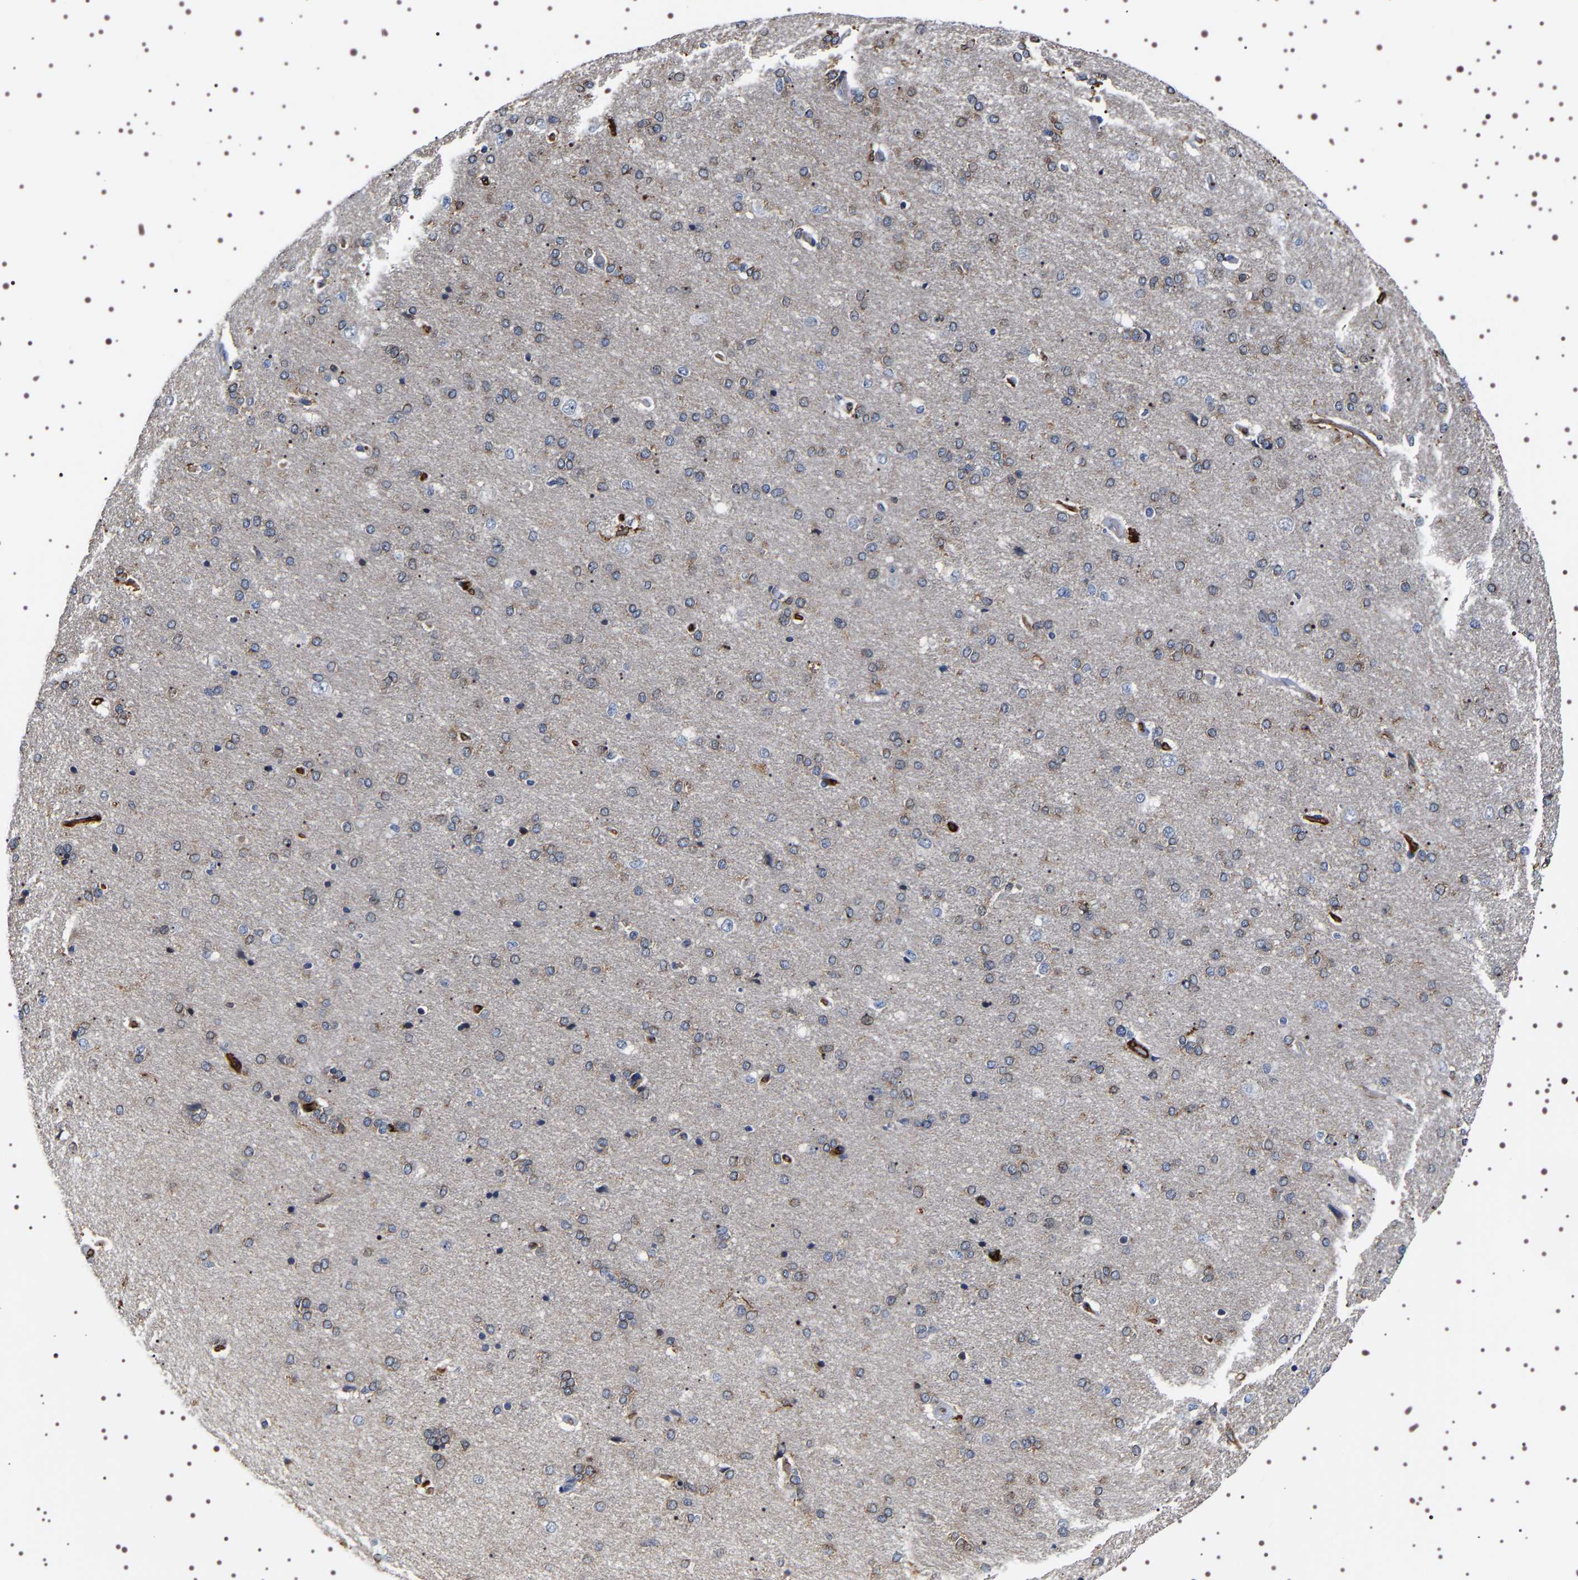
{"staining": {"intensity": "strong", "quantity": ">75%", "location": "cytoplasmic/membranous"}, "tissue": "cerebral cortex", "cell_type": "Endothelial cells", "image_type": "normal", "snomed": [{"axis": "morphology", "description": "Normal tissue, NOS"}, {"axis": "topography", "description": "Cerebral cortex"}], "caption": "Immunohistochemical staining of normal human cerebral cortex demonstrates high levels of strong cytoplasmic/membranous expression in about >75% of endothelial cells. (brown staining indicates protein expression, while blue staining denotes nuclei).", "gene": "ALPL", "patient": {"sex": "male", "age": 62}}